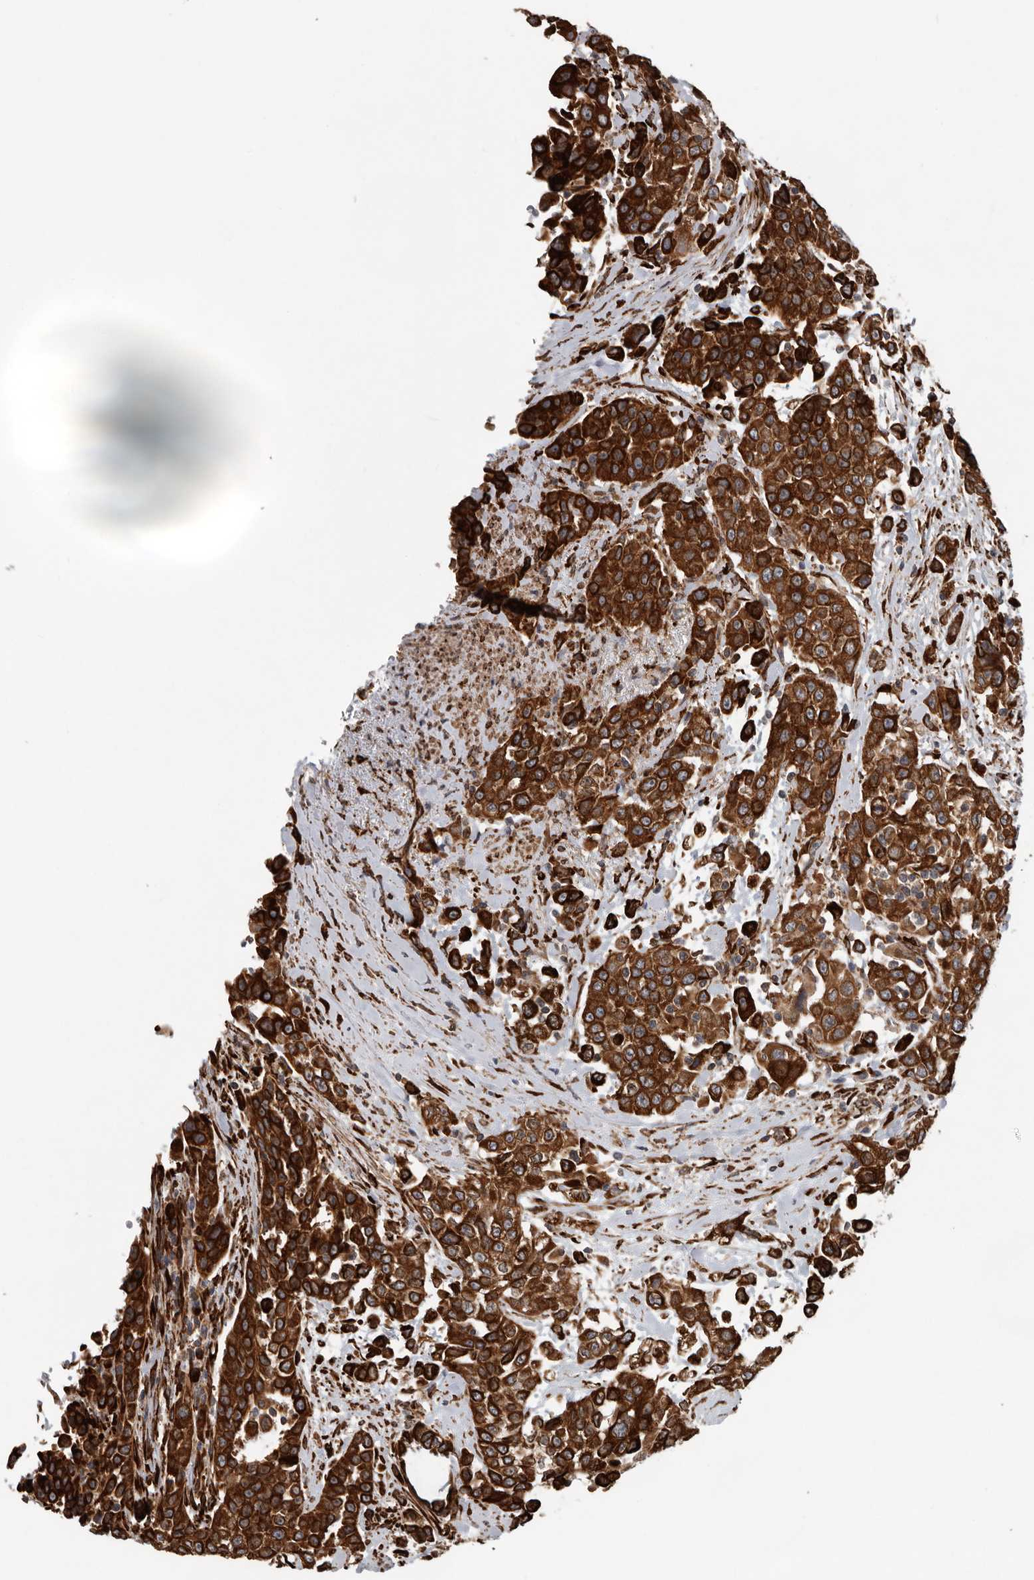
{"staining": {"intensity": "strong", "quantity": ">75%", "location": "cytoplasmic/membranous"}, "tissue": "urothelial cancer", "cell_type": "Tumor cells", "image_type": "cancer", "snomed": [{"axis": "morphology", "description": "Urothelial carcinoma, High grade"}, {"axis": "topography", "description": "Urinary bladder"}], "caption": "High-grade urothelial carcinoma was stained to show a protein in brown. There is high levels of strong cytoplasmic/membranous positivity in about >75% of tumor cells.", "gene": "CEP350", "patient": {"sex": "female", "age": 80}}